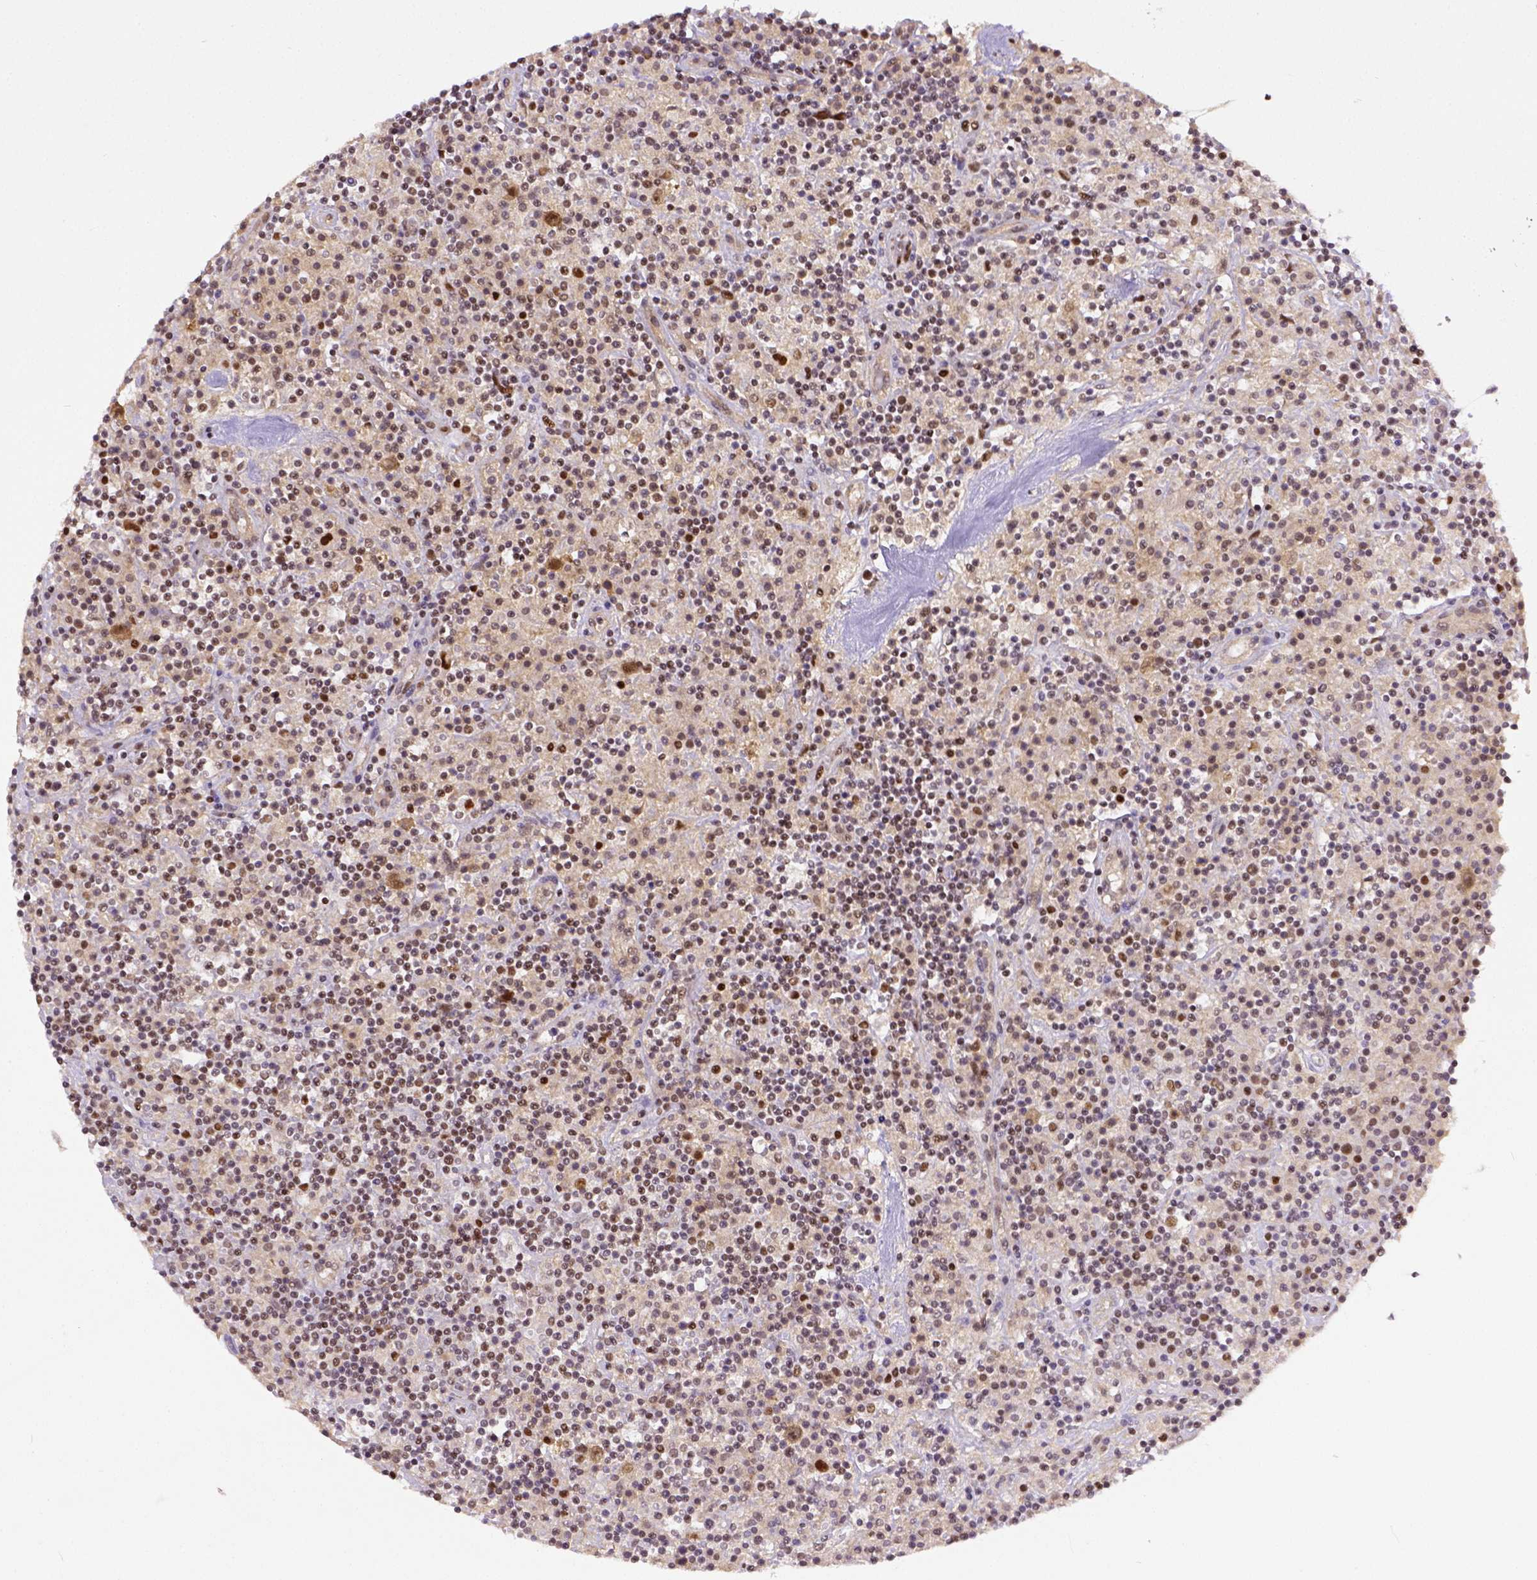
{"staining": {"intensity": "moderate", "quantity": "25%-75%", "location": "nuclear"}, "tissue": "lymphoma", "cell_type": "Tumor cells", "image_type": "cancer", "snomed": [{"axis": "morphology", "description": "Hodgkin's disease, NOS"}, {"axis": "topography", "description": "Lymph node"}], "caption": "This histopathology image demonstrates IHC staining of Hodgkin's disease, with medium moderate nuclear expression in approximately 25%-75% of tumor cells.", "gene": "ERCC1", "patient": {"sex": "male", "age": 70}}